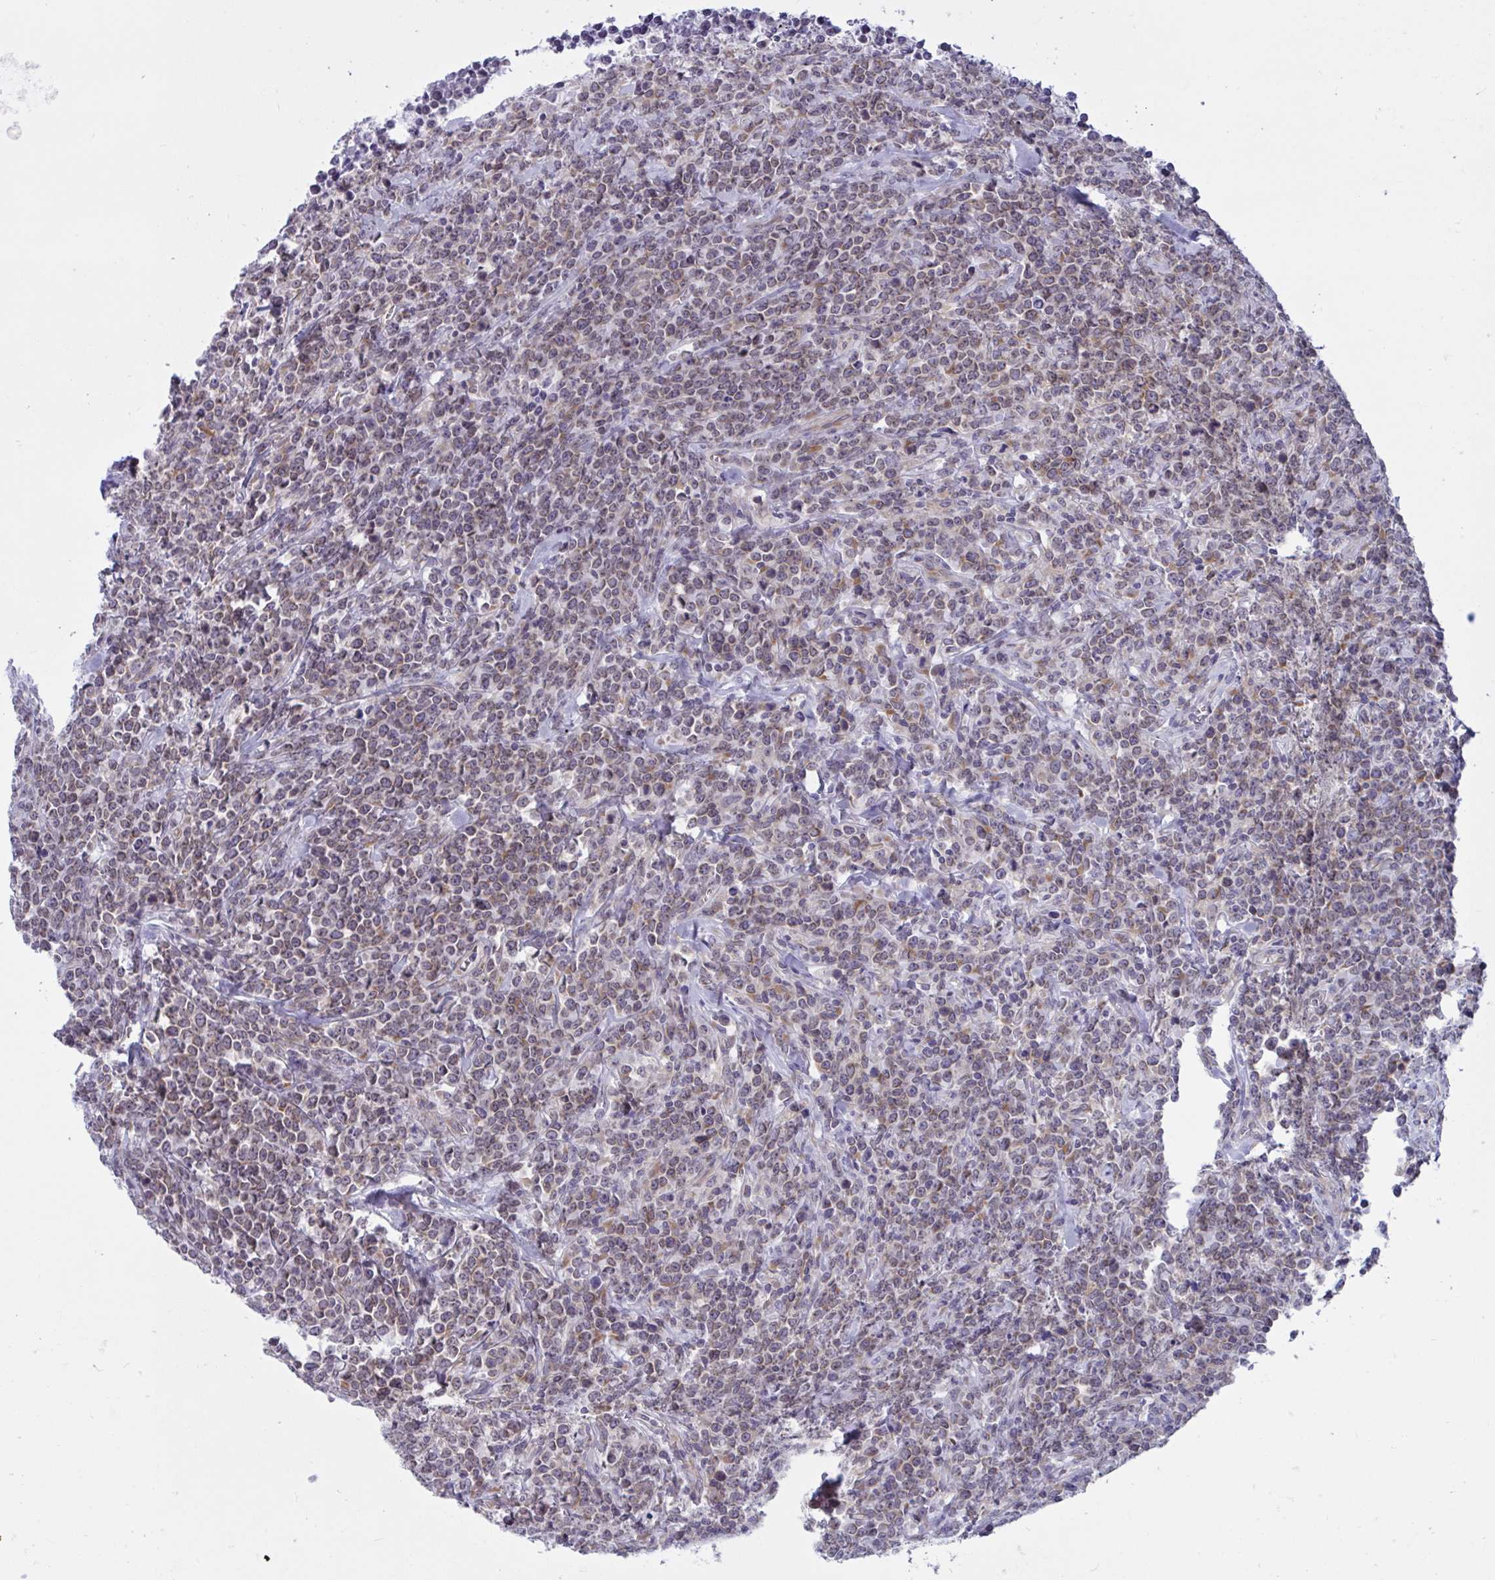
{"staining": {"intensity": "weak", "quantity": "25%-75%", "location": "cytoplasmic/membranous"}, "tissue": "lymphoma", "cell_type": "Tumor cells", "image_type": "cancer", "snomed": [{"axis": "morphology", "description": "Malignant lymphoma, non-Hodgkin's type, High grade"}, {"axis": "topography", "description": "Small intestine"}], "caption": "The immunohistochemical stain labels weak cytoplasmic/membranous positivity in tumor cells of malignant lymphoma, non-Hodgkin's type (high-grade) tissue.", "gene": "CAMLG", "patient": {"sex": "female", "age": 56}}